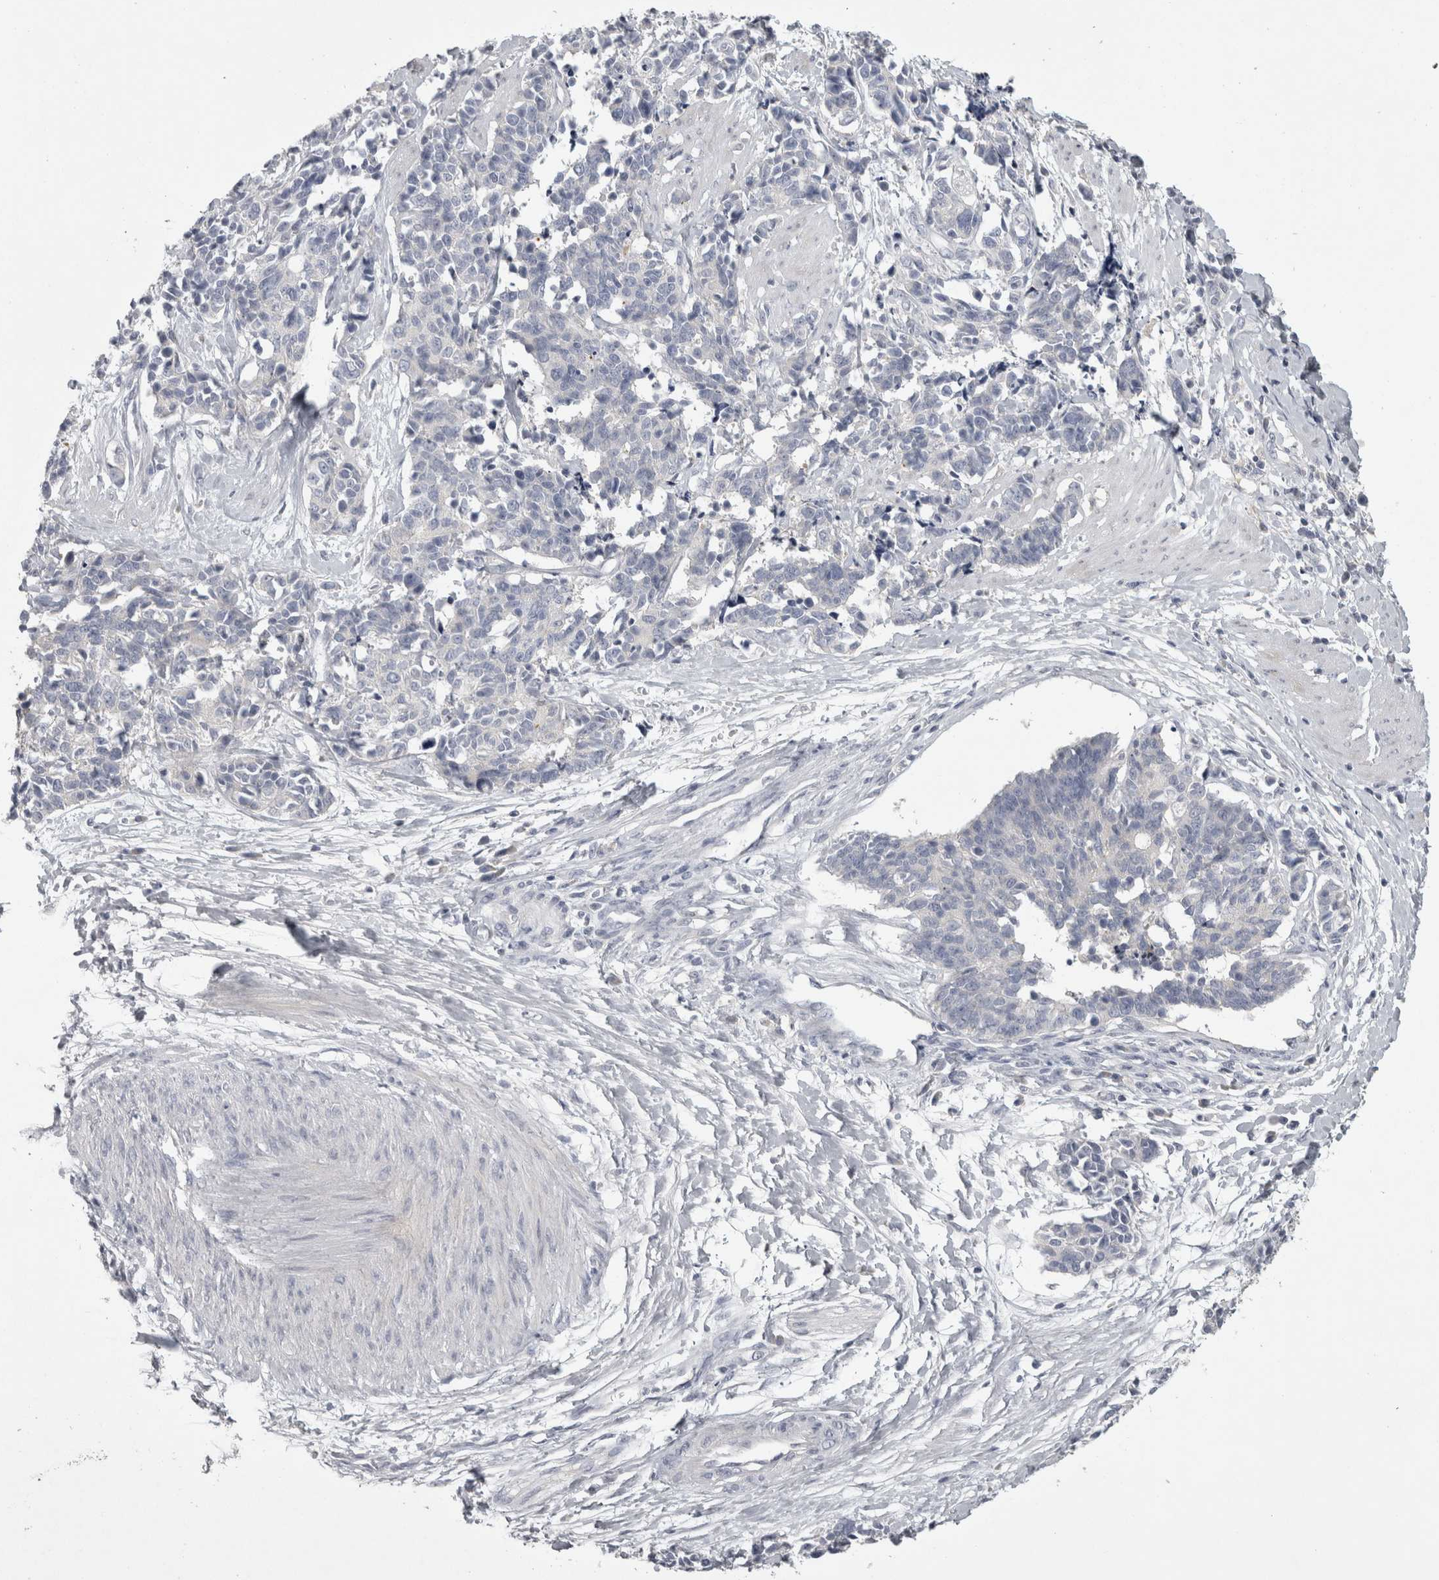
{"staining": {"intensity": "negative", "quantity": "none", "location": "none"}, "tissue": "cervical cancer", "cell_type": "Tumor cells", "image_type": "cancer", "snomed": [{"axis": "morphology", "description": "Squamous cell carcinoma, NOS"}, {"axis": "topography", "description": "Cervix"}], "caption": "Tumor cells show no significant positivity in cervical squamous cell carcinoma.", "gene": "ENPP7", "patient": {"sex": "female", "age": 35}}